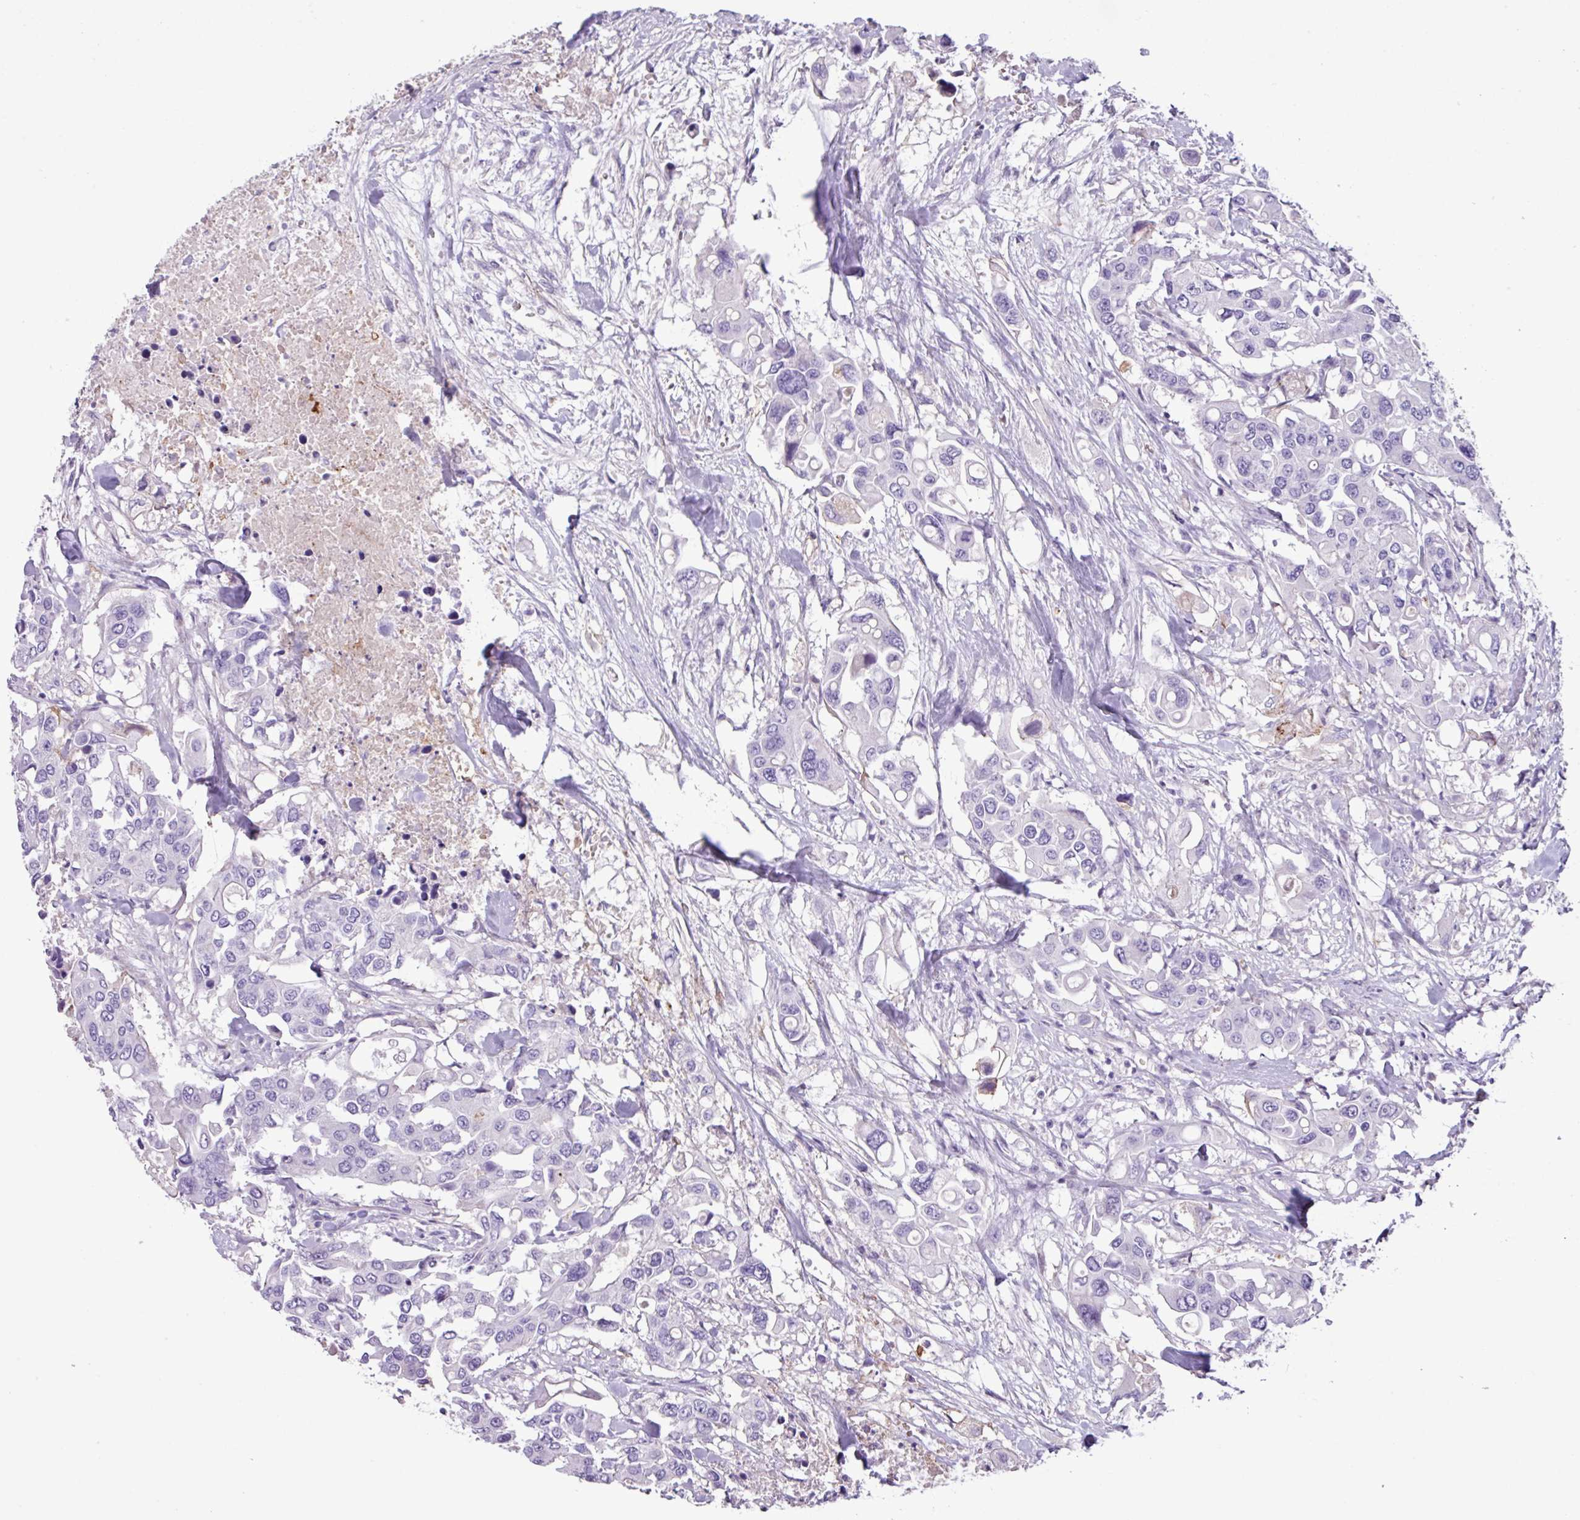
{"staining": {"intensity": "negative", "quantity": "none", "location": "none"}, "tissue": "colorectal cancer", "cell_type": "Tumor cells", "image_type": "cancer", "snomed": [{"axis": "morphology", "description": "Adenocarcinoma, NOS"}, {"axis": "topography", "description": "Colon"}], "caption": "Immunohistochemistry (IHC) photomicrograph of neoplastic tissue: adenocarcinoma (colorectal) stained with DAB shows no significant protein expression in tumor cells.", "gene": "CYSTM1", "patient": {"sex": "male", "age": 77}}